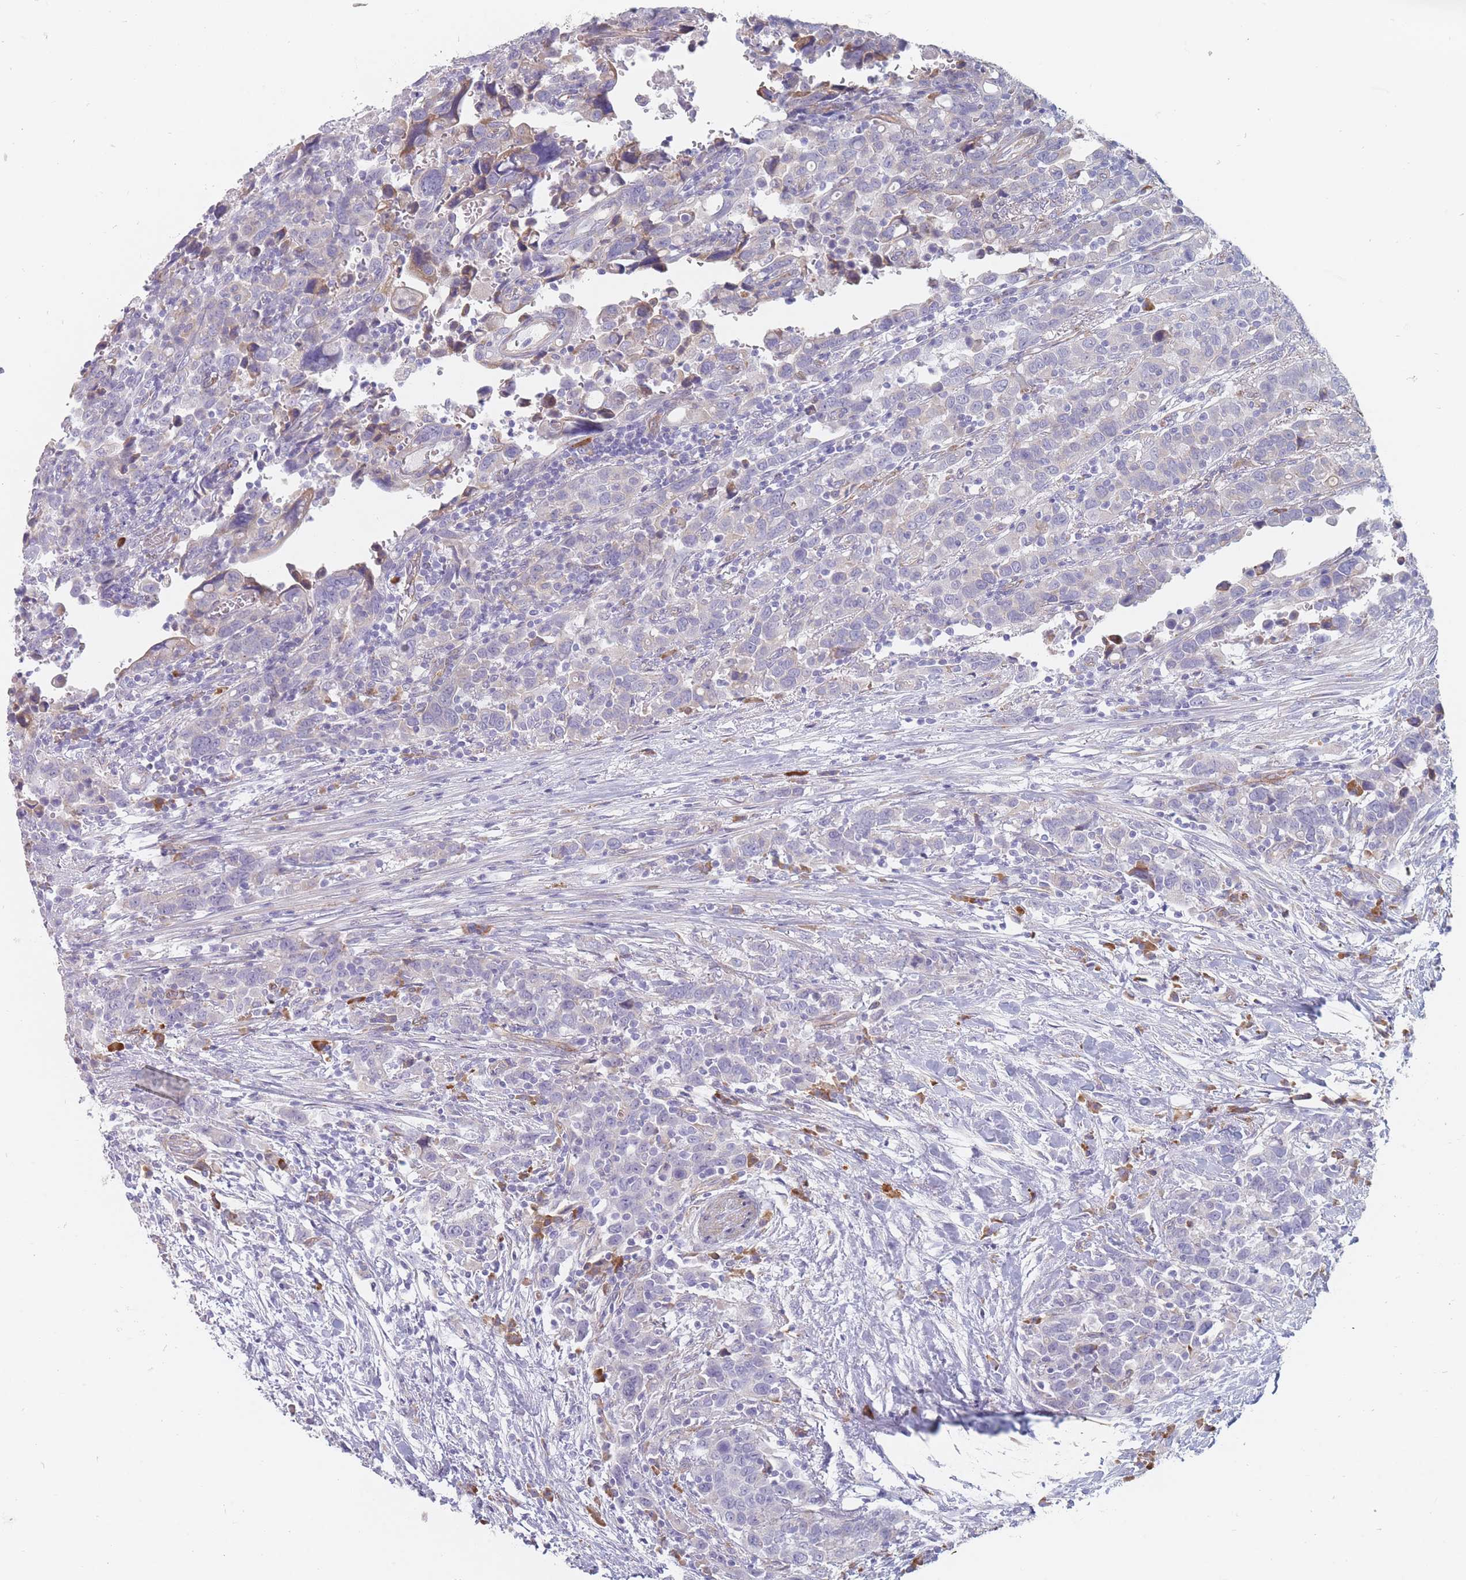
{"staining": {"intensity": "negative", "quantity": "none", "location": "none"}, "tissue": "urothelial cancer", "cell_type": "Tumor cells", "image_type": "cancer", "snomed": [{"axis": "morphology", "description": "Urothelial carcinoma, High grade"}, {"axis": "topography", "description": "Urinary bladder"}], "caption": "High power microscopy photomicrograph of an immunohistochemistry (IHC) image of urothelial carcinoma (high-grade), revealing no significant expression in tumor cells. (DAB immunohistochemistry (IHC) with hematoxylin counter stain).", "gene": "ERBIN", "patient": {"sex": "male", "age": 61}}